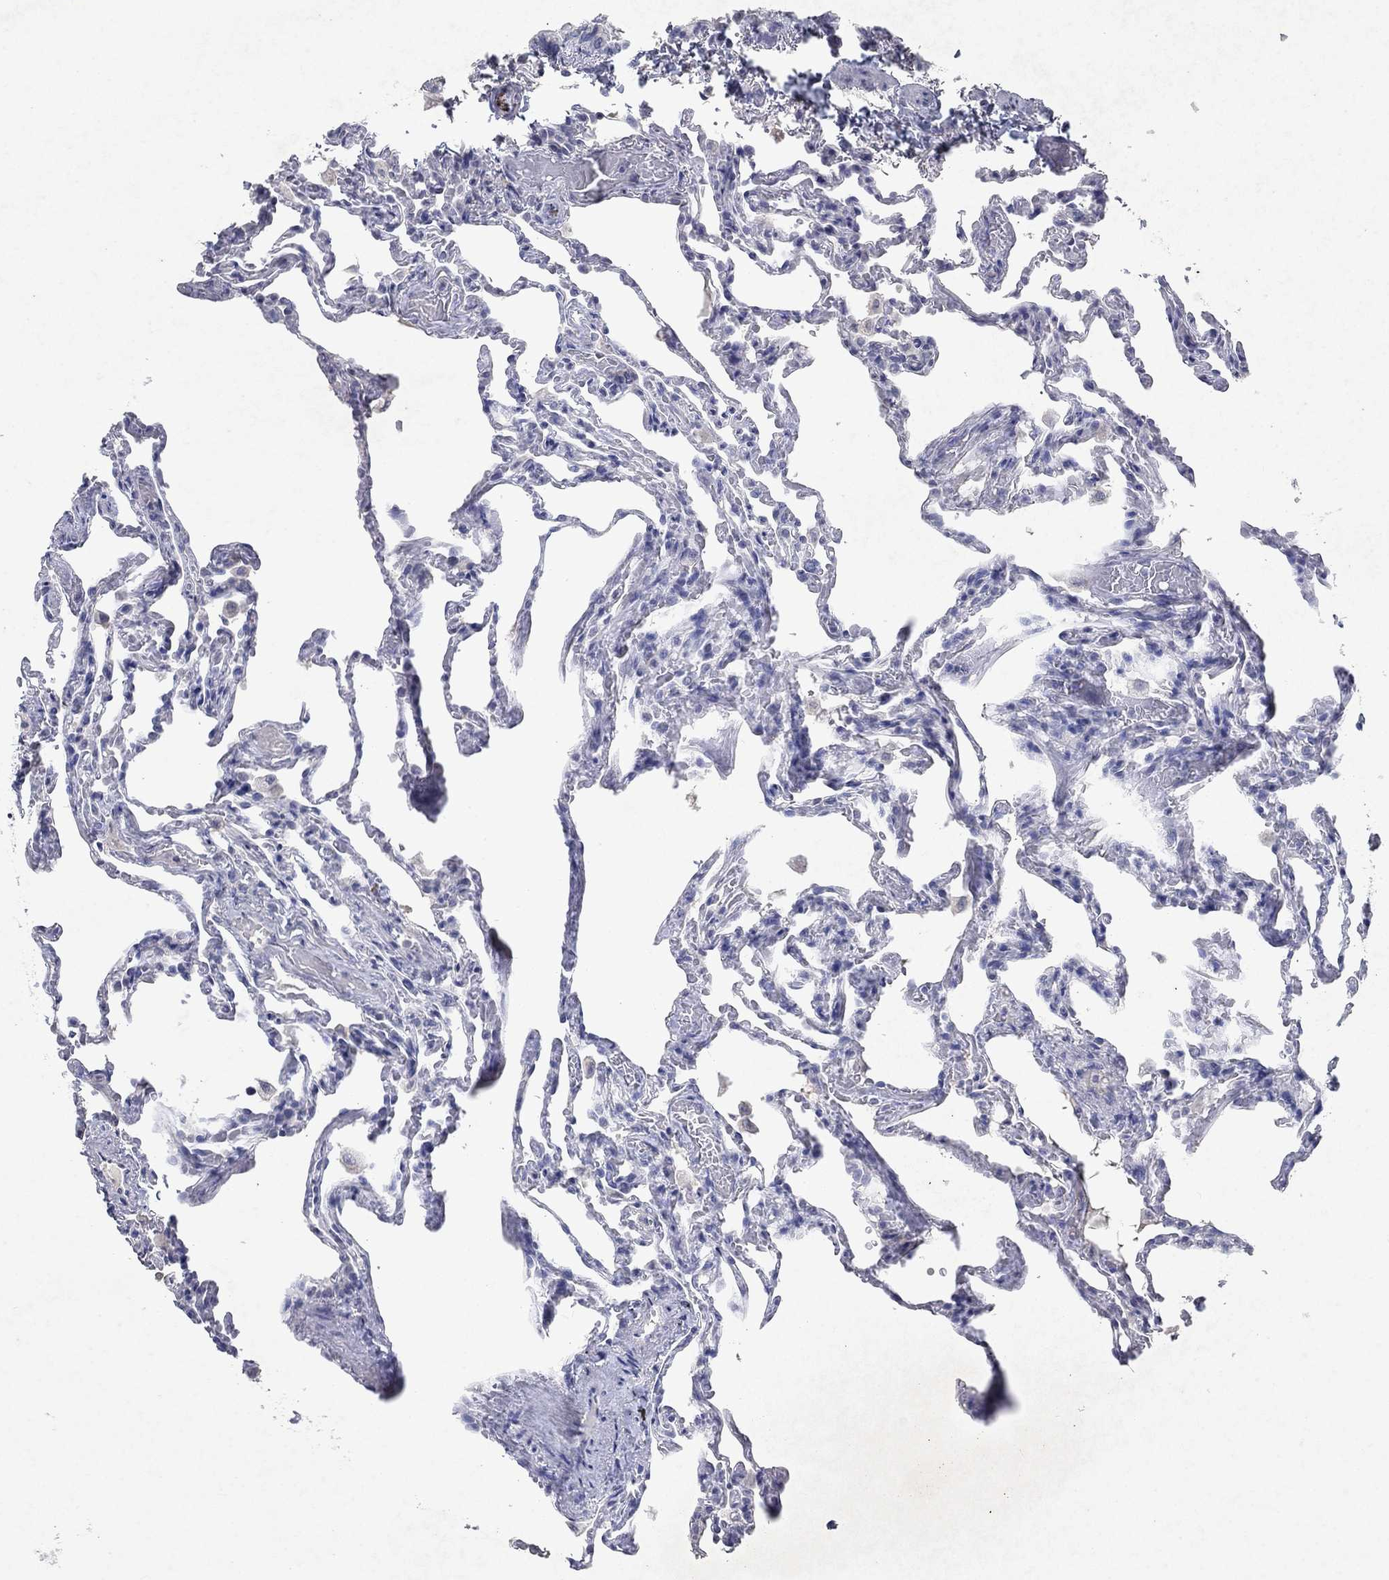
{"staining": {"intensity": "negative", "quantity": "none", "location": "none"}, "tissue": "lung", "cell_type": "Alveolar cells", "image_type": "normal", "snomed": [{"axis": "morphology", "description": "Normal tissue, NOS"}, {"axis": "topography", "description": "Lung"}], "caption": "Immunohistochemistry (IHC) micrograph of normal human lung stained for a protein (brown), which reveals no staining in alveolar cells.", "gene": "KRT40", "patient": {"sex": "female", "age": 43}}